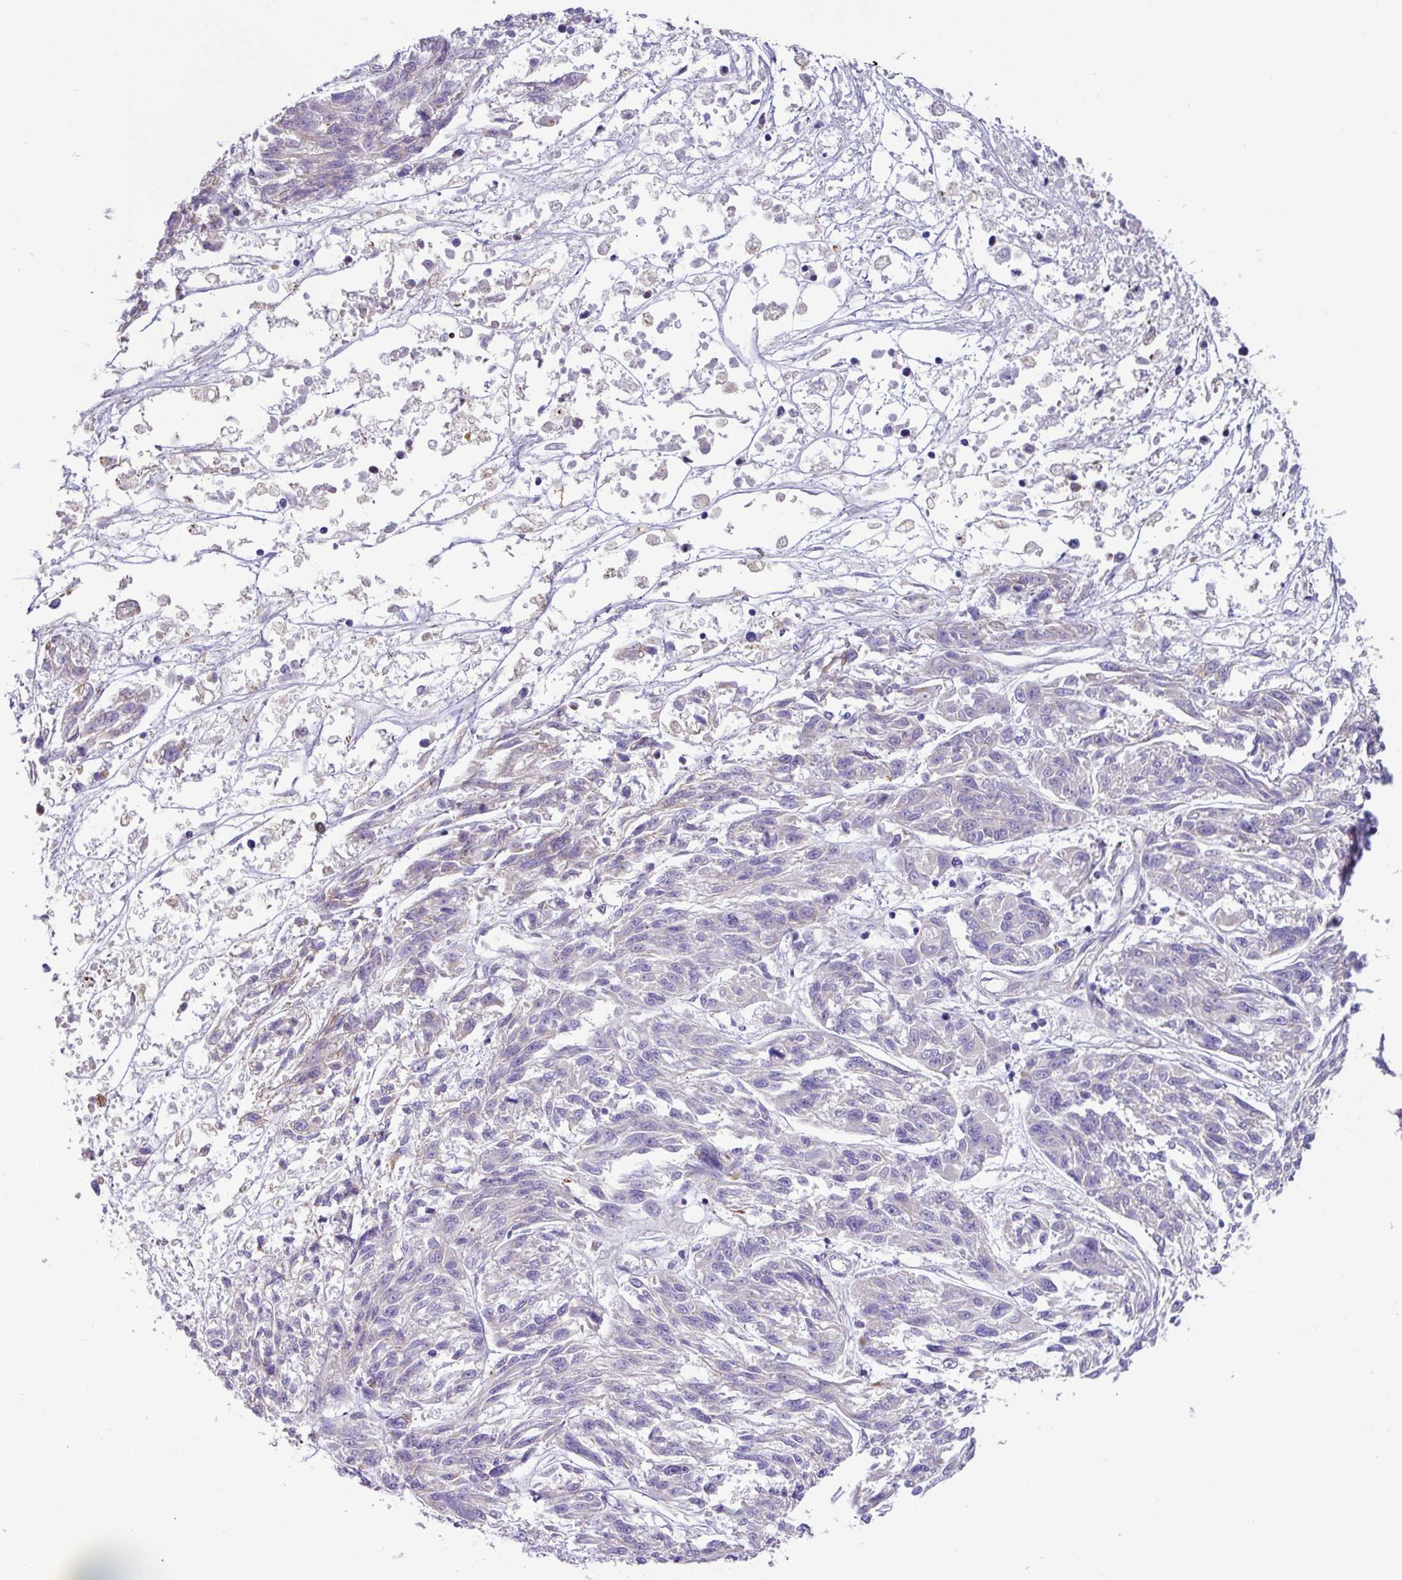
{"staining": {"intensity": "negative", "quantity": "none", "location": "none"}, "tissue": "melanoma", "cell_type": "Tumor cells", "image_type": "cancer", "snomed": [{"axis": "morphology", "description": "Malignant melanoma, NOS"}, {"axis": "topography", "description": "Skin"}], "caption": "Histopathology image shows no protein staining in tumor cells of melanoma tissue.", "gene": "MRM2", "patient": {"sex": "male", "age": 53}}